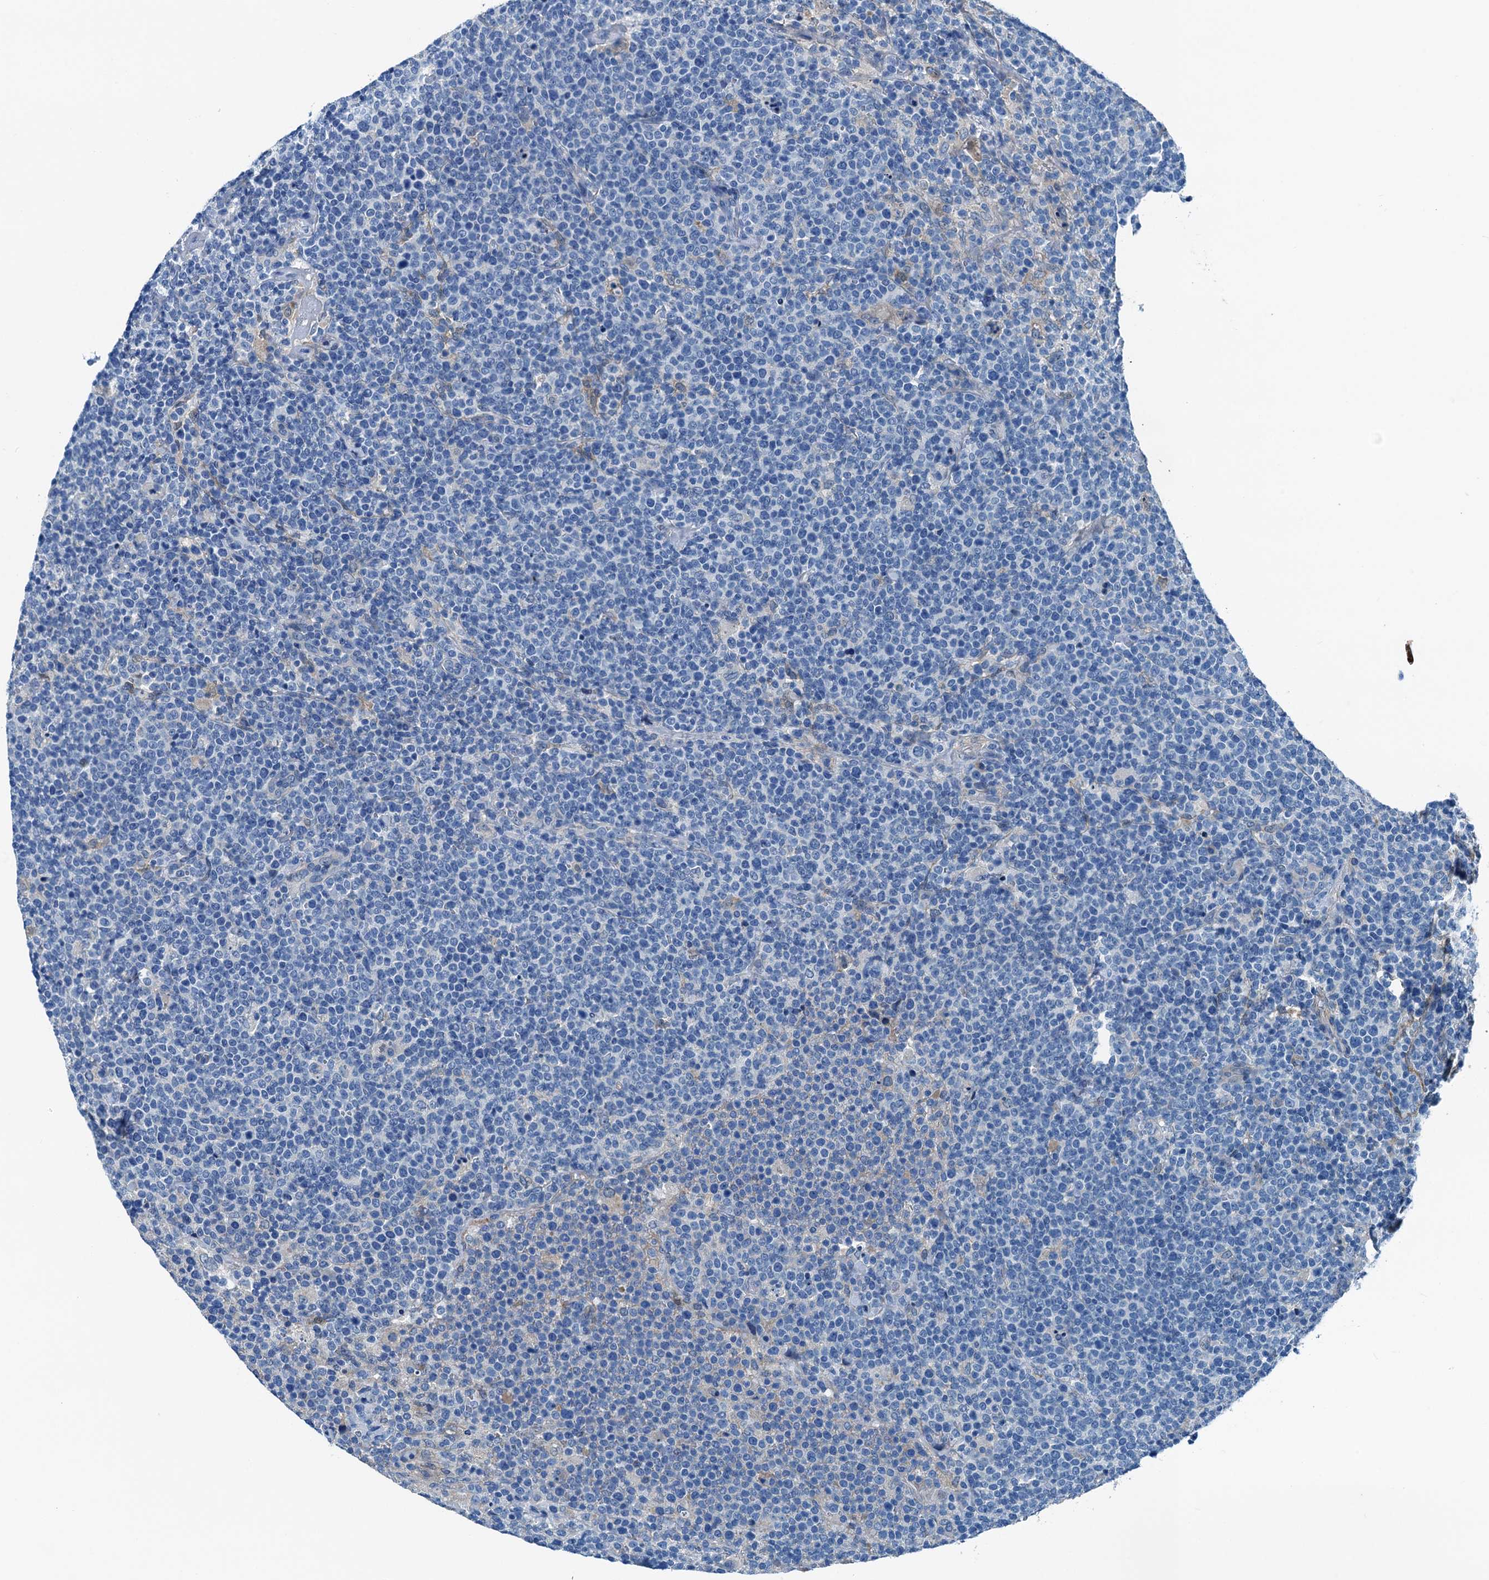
{"staining": {"intensity": "negative", "quantity": "none", "location": "none"}, "tissue": "lymphoma", "cell_type": "Tumor cells", "image_type": "cancer", "snomed": [{"axis": "morphology", "description": "Malignant lymphoma, non-Hodgkin's type, High grade"}, {"axis": "topography", "description": "Lymph node"}], "caption": "This is a photomicrograph of immunohistochemistry (IHC) staining of high-grade malignant lymphoma, non-Hodgkin's type, which shows no staining in tumor cells.", "gene": "RAB3IL1", "patient": {"sex": "male", "age": 61}}